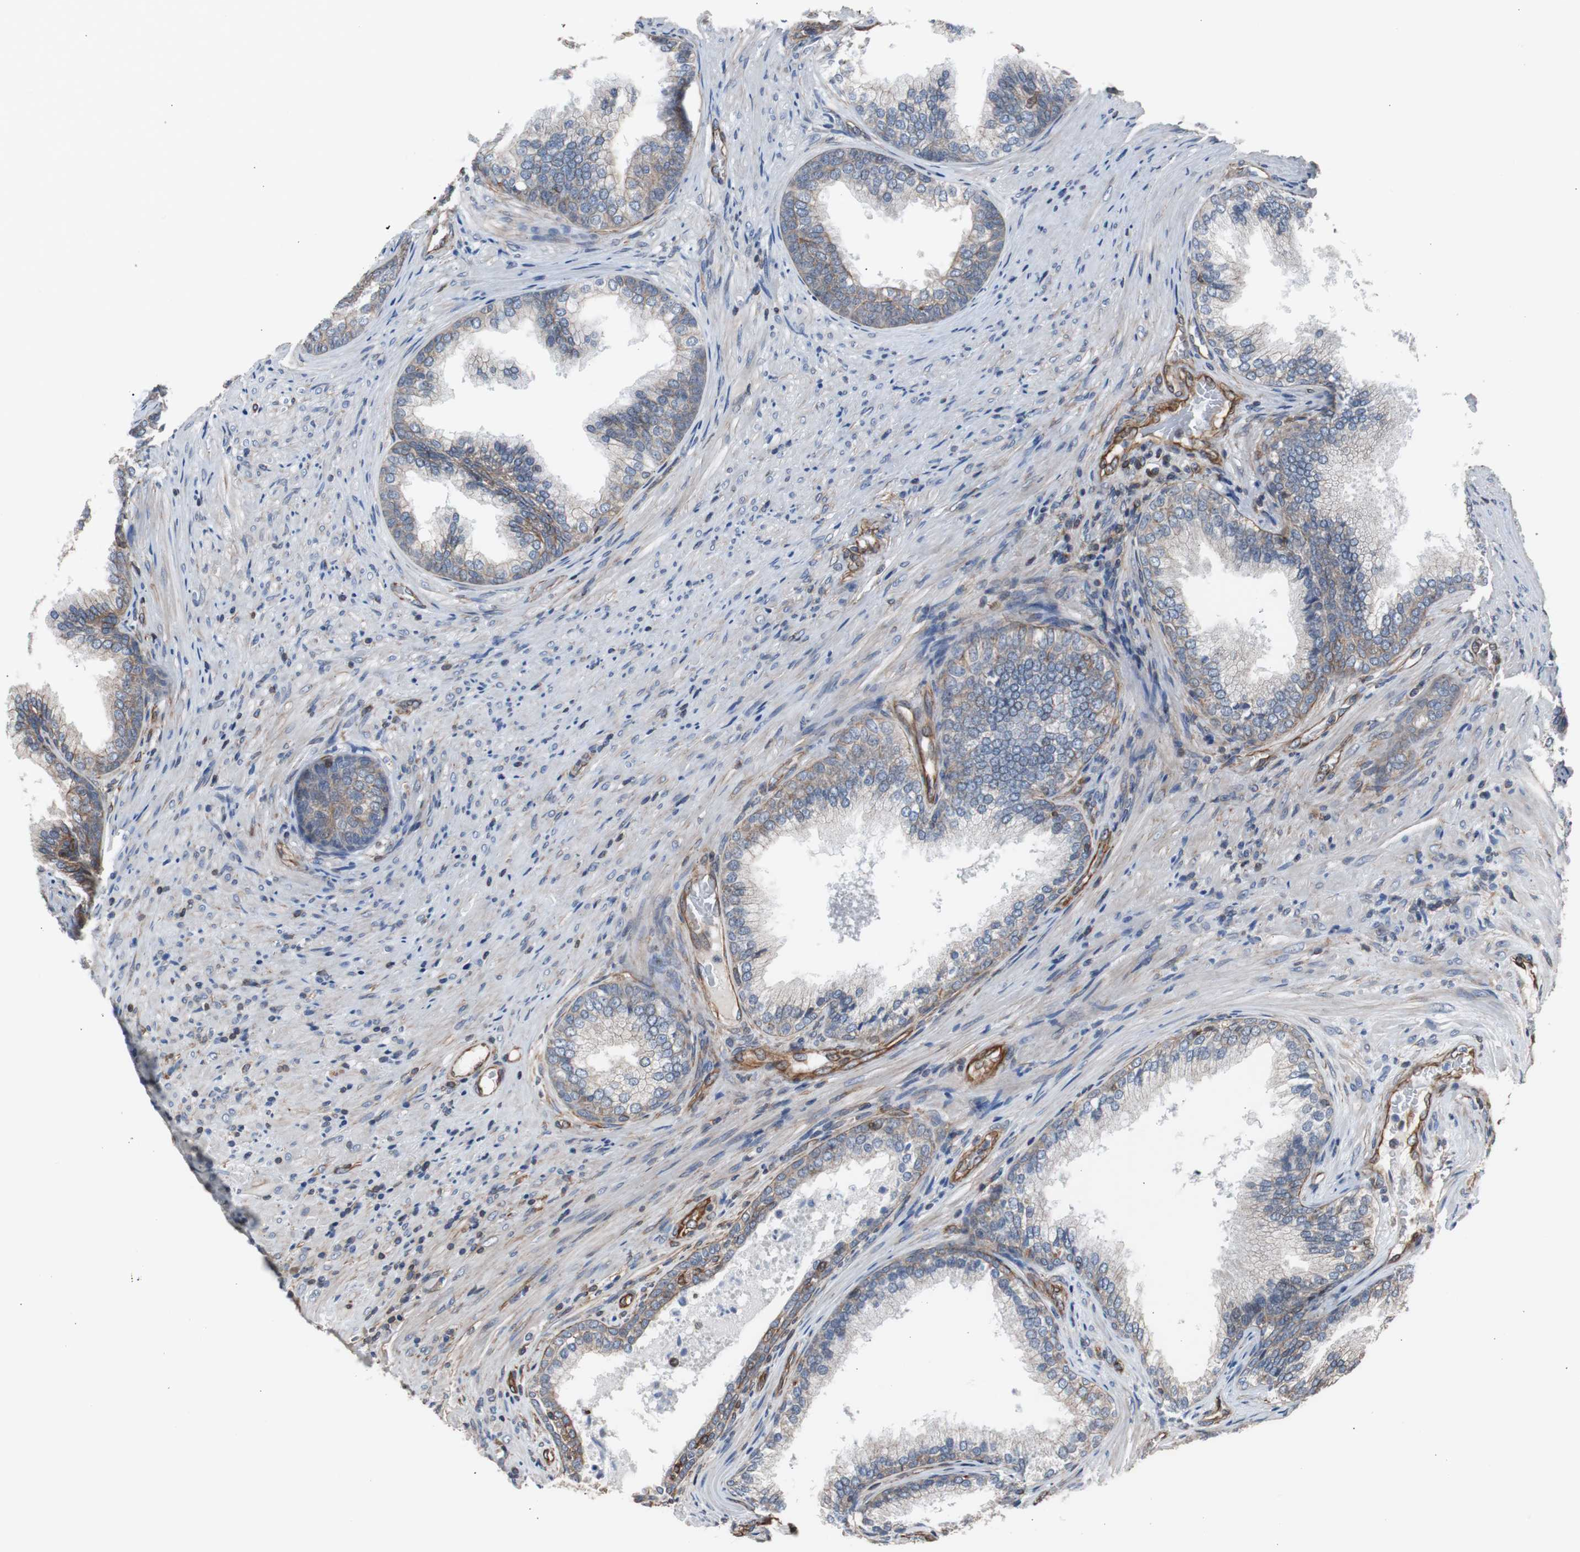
{"staining": {"intensity": "weak", "quantity": "<25%", "location": "cytoplasmic/membranous"}, "tissue": "prostate", "cell_type": "Glandular cells", "image_type": "normal", "snomed": [{"axis": "morphology", "description": "Normal tissue, NOS"}, {"axis": "topography", "description": "Prostate"}], "caption": "Immunohistochemistry (IHC) of unremarkable human prostate reveals no positivity in glandular cells.", "gene": "KIF3B", "patient": {"sex": "male", "age": 76}}